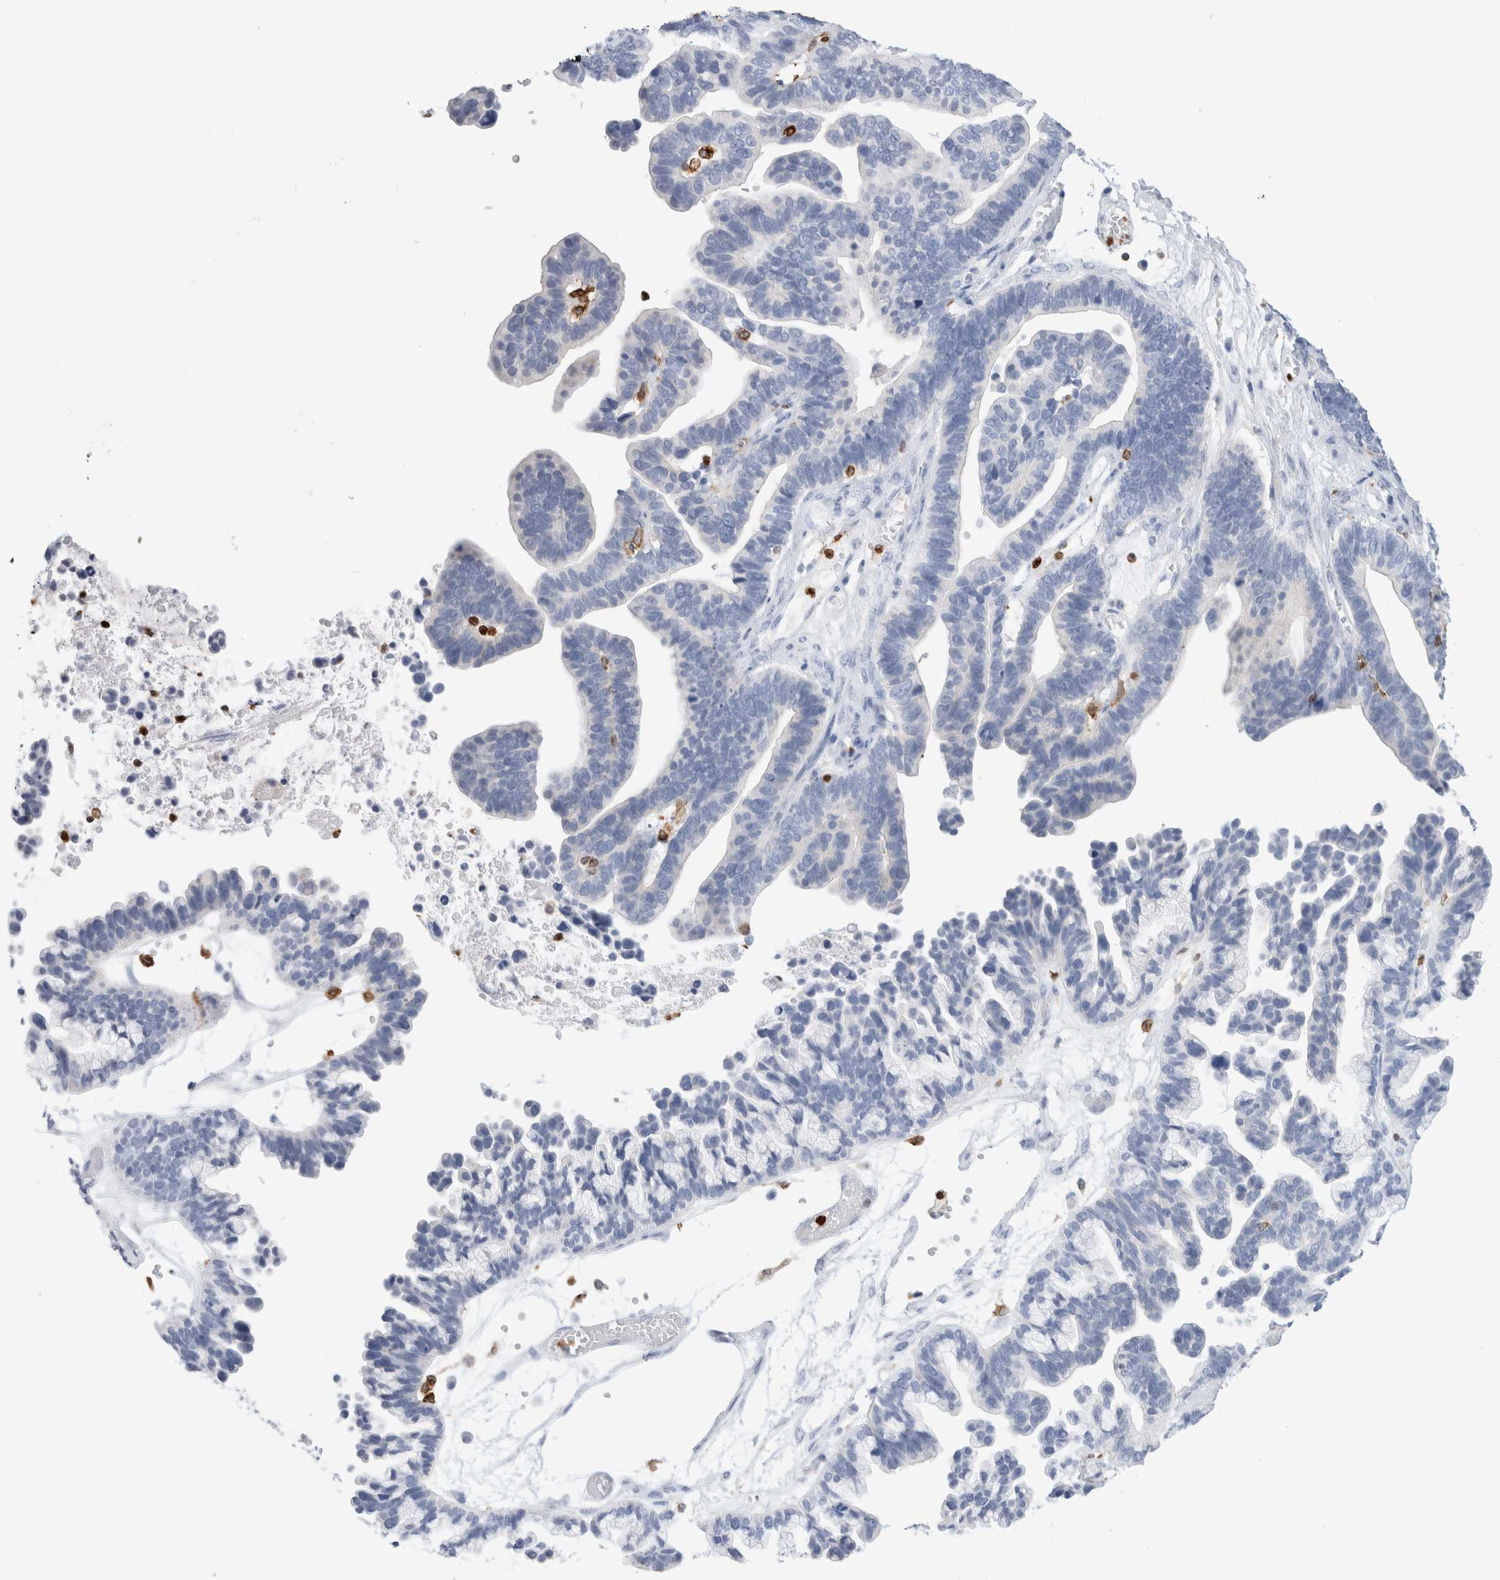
{"staining": {"intensity": "negative", "quantity": "none", "location": "none"}, "tissue": "ovarian cancer", "cell_type": "Tumor cells", "image_type": "cancer", "snomed": [{"axis": "morphology", "description": "Cystadenocarcinoma, serous, NOS"}, {"axis": "topography", "description": "Ovary"}], "caption": "IHC photomicrograph of neoplastic tissue: ovarian cancer stained with DAB displays no significant protein staining in tumor cells.", "gene": "ALOX5AP", "patient": {"sex": "female", "age": 56}}